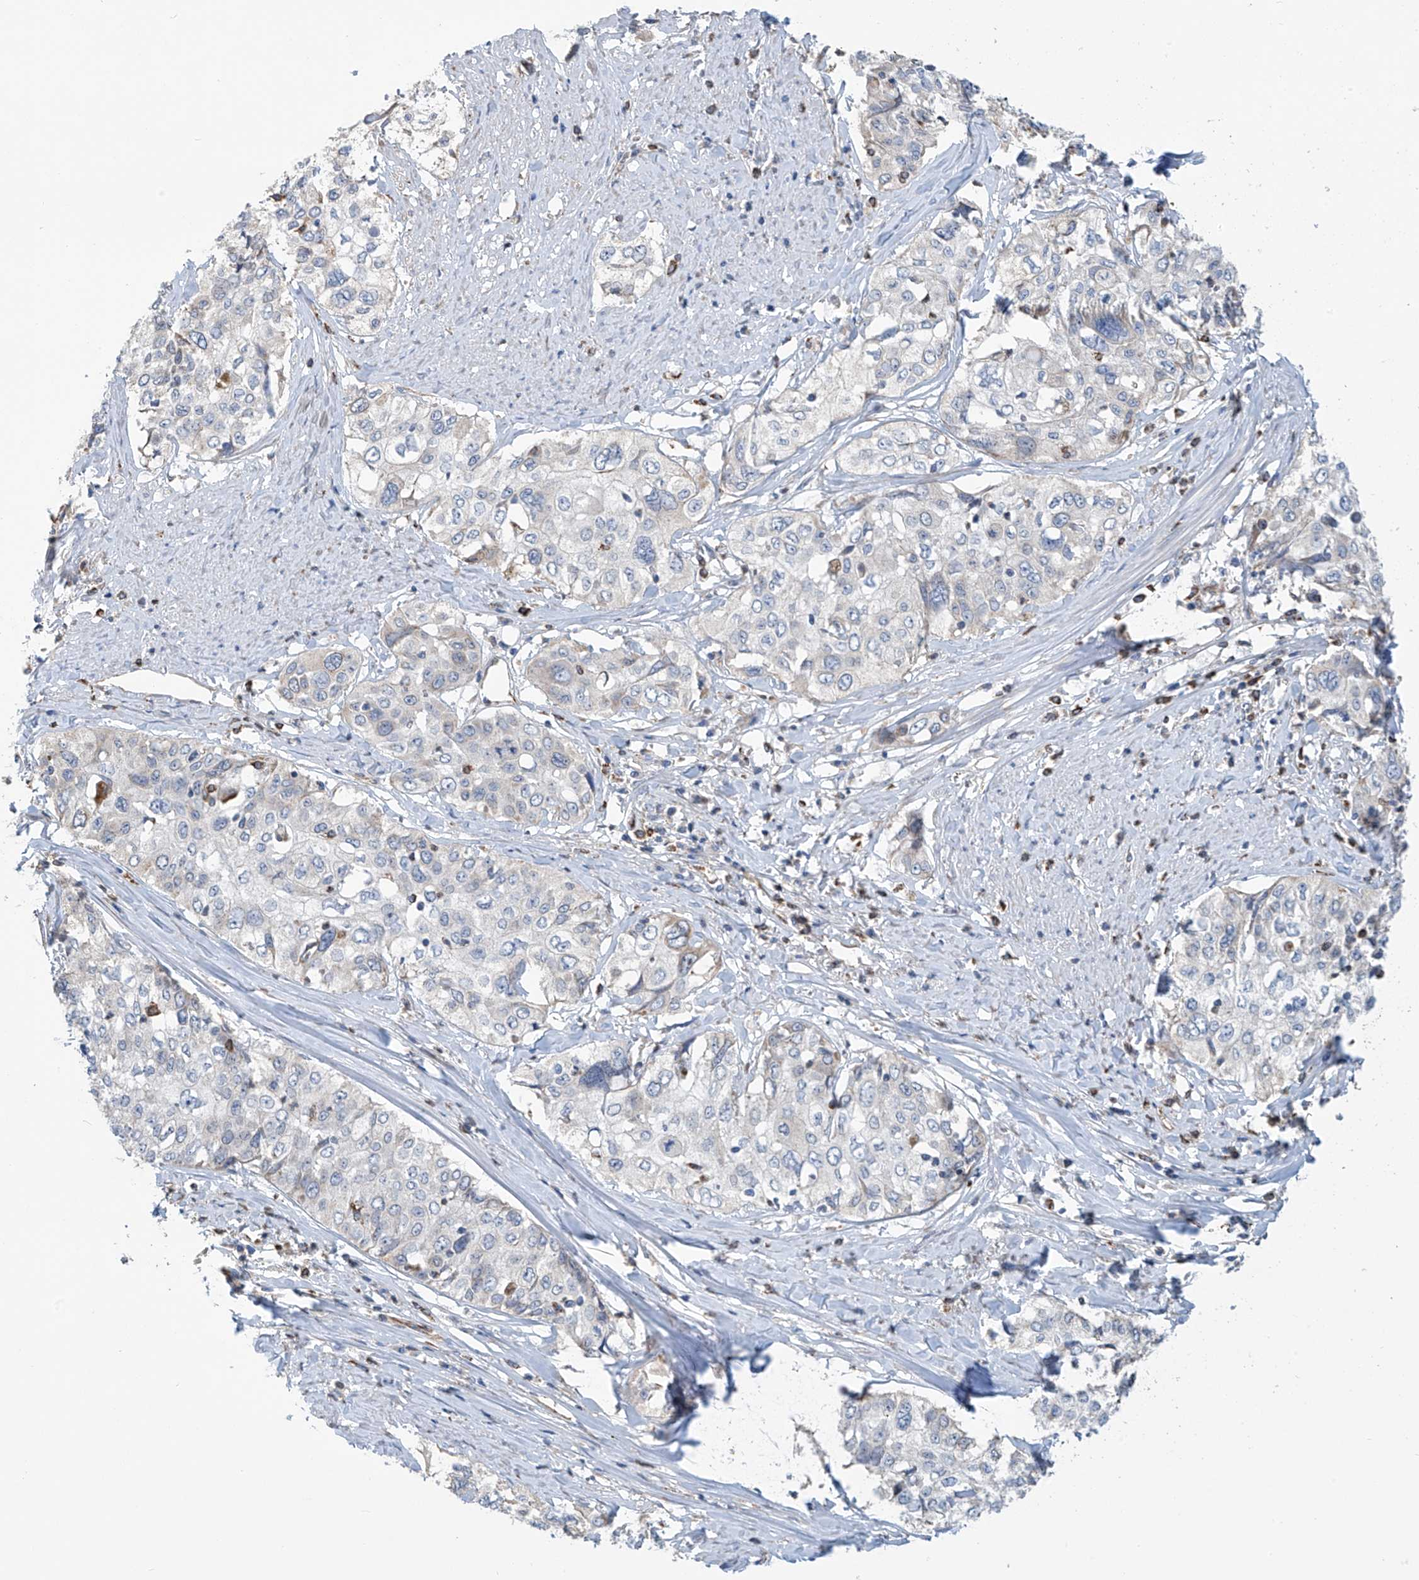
{"staining": {"intensity": "negative", "quantity": "none", "location": "none"}, "tissue": "cervical cancer", "cell_type": "Tumor cells", "image_type": "cancer", "snomed": [{"axis": "morphology", "description": "Squamous cell carcinoma, NOS"}, {"axis": "topography", "description": "Cervix"}], "caption": "The photomicrograph shows no staining of tumor cells in cervical cancer.", "gene": "EIF5B", "patient": {"sex": "female", "age": 31}}